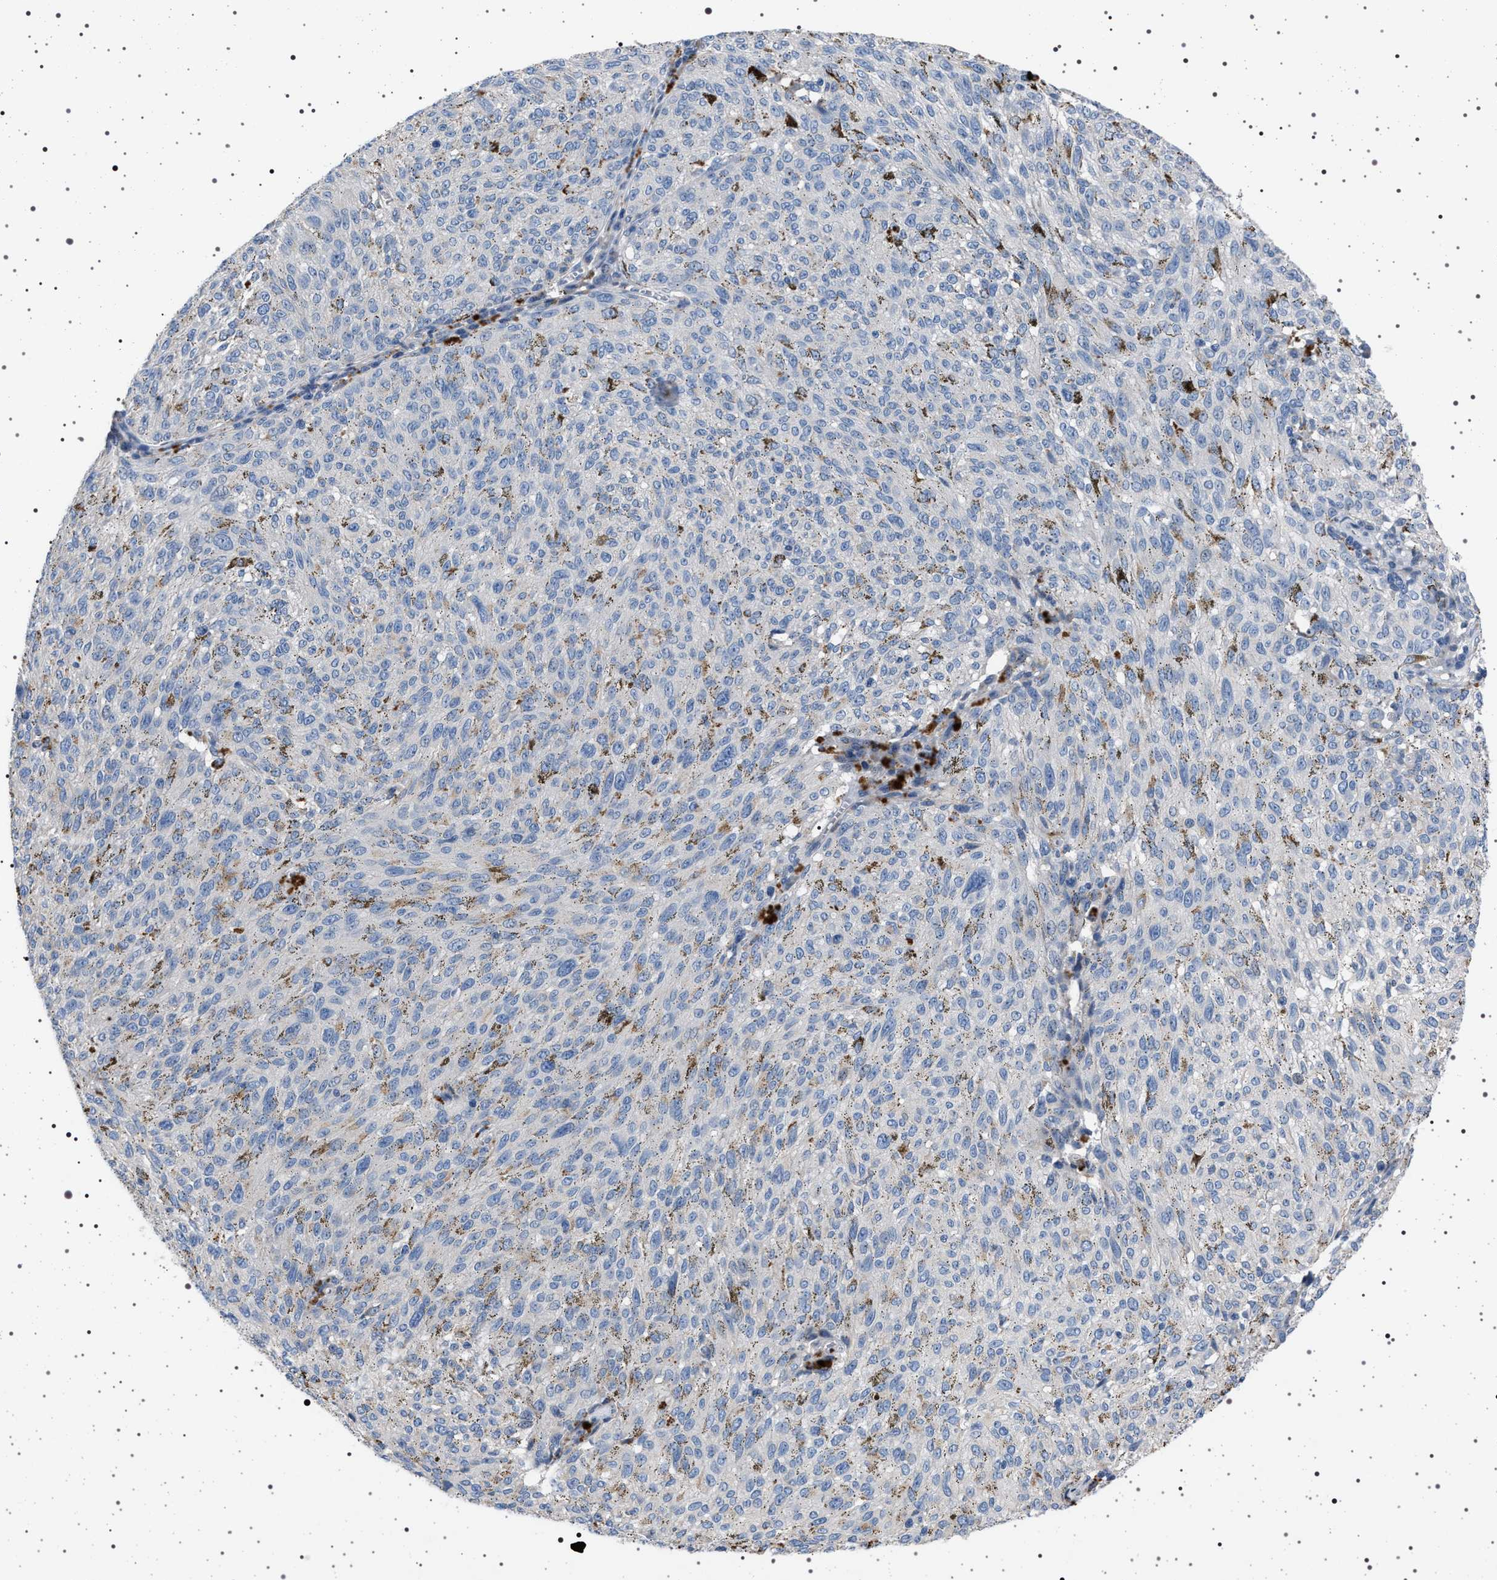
{"staining": {"intensity": "weak", "quantity": "<25%", "location": "cytoplasmic/membranous"}, "tissue": "melanoma", "cell_type": "Tumor cells", "image_type": "cancer", "snomed": [{"axis": "morphology", "description": "Malignant melanoma, NOS"}, {"axis": "topography", "description": "Skin"}], "caption": "Immunohistochemical staining of malignant melanoma exhibits no significant expression in tumor cells. (Brightfield microscopy of DAB immunohistochemistry (IHC) at high magnification).", "gene": "NAT9", "patient": {"sex": "female", "age": 72}}